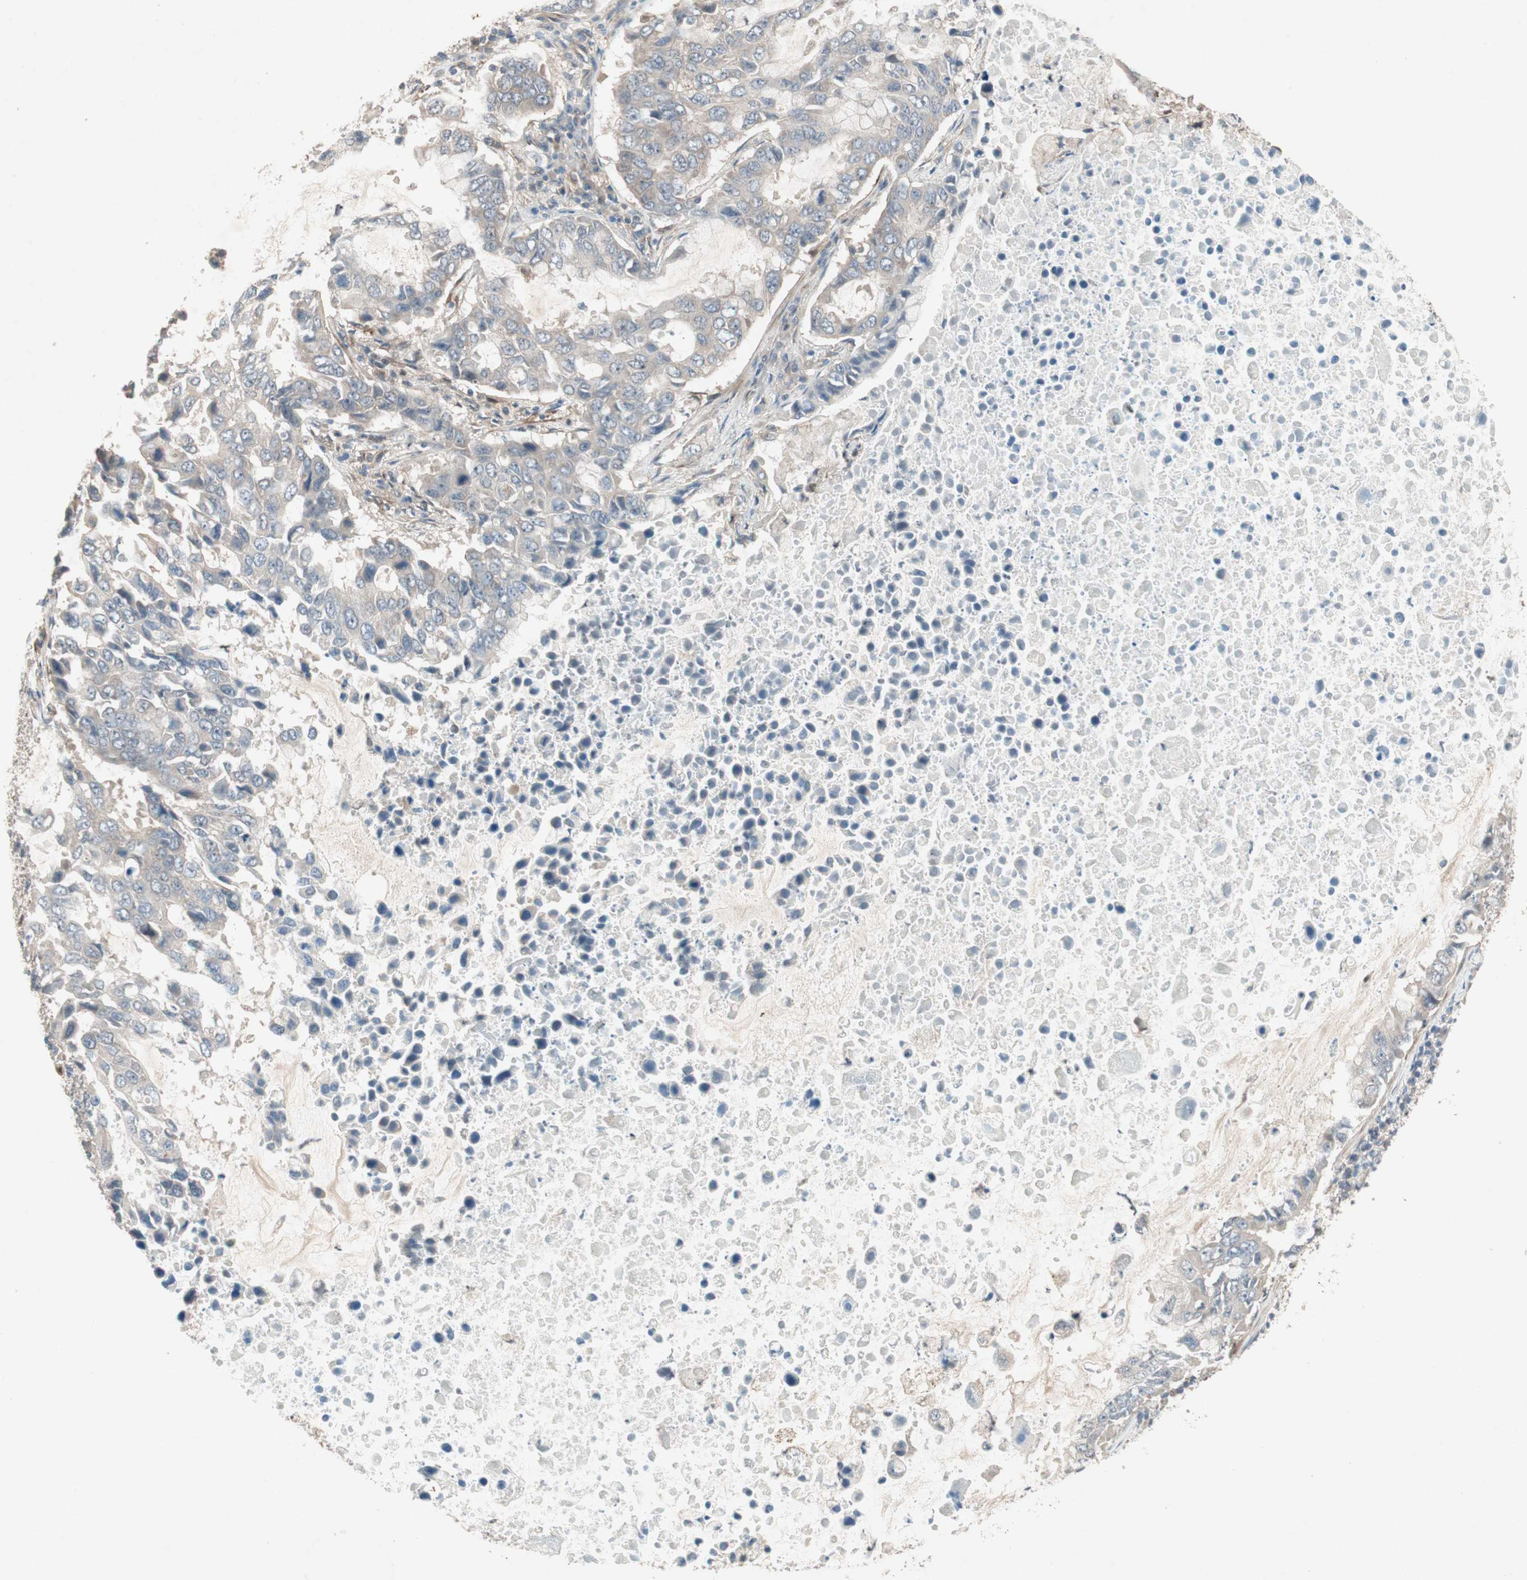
{"staining": {"intensity": "negative", "quantity": "none", "location": "none"}, "tissue": "lung cancer", "cell_type": "Tumor cells", "image_type": "cancer", "snomed": [{"axis": "morphology", "description": "Adenocarcinoma, NOS"}, {"axis": "topography", "description": "Lung"}], "caption": "Human adenocarcinoma (lung) stained for a protein using immunohistochemistry exhibits no positivity in tumor cells.", "gene": "SDSL", "patient": {"sex": "male", "age": 64}}